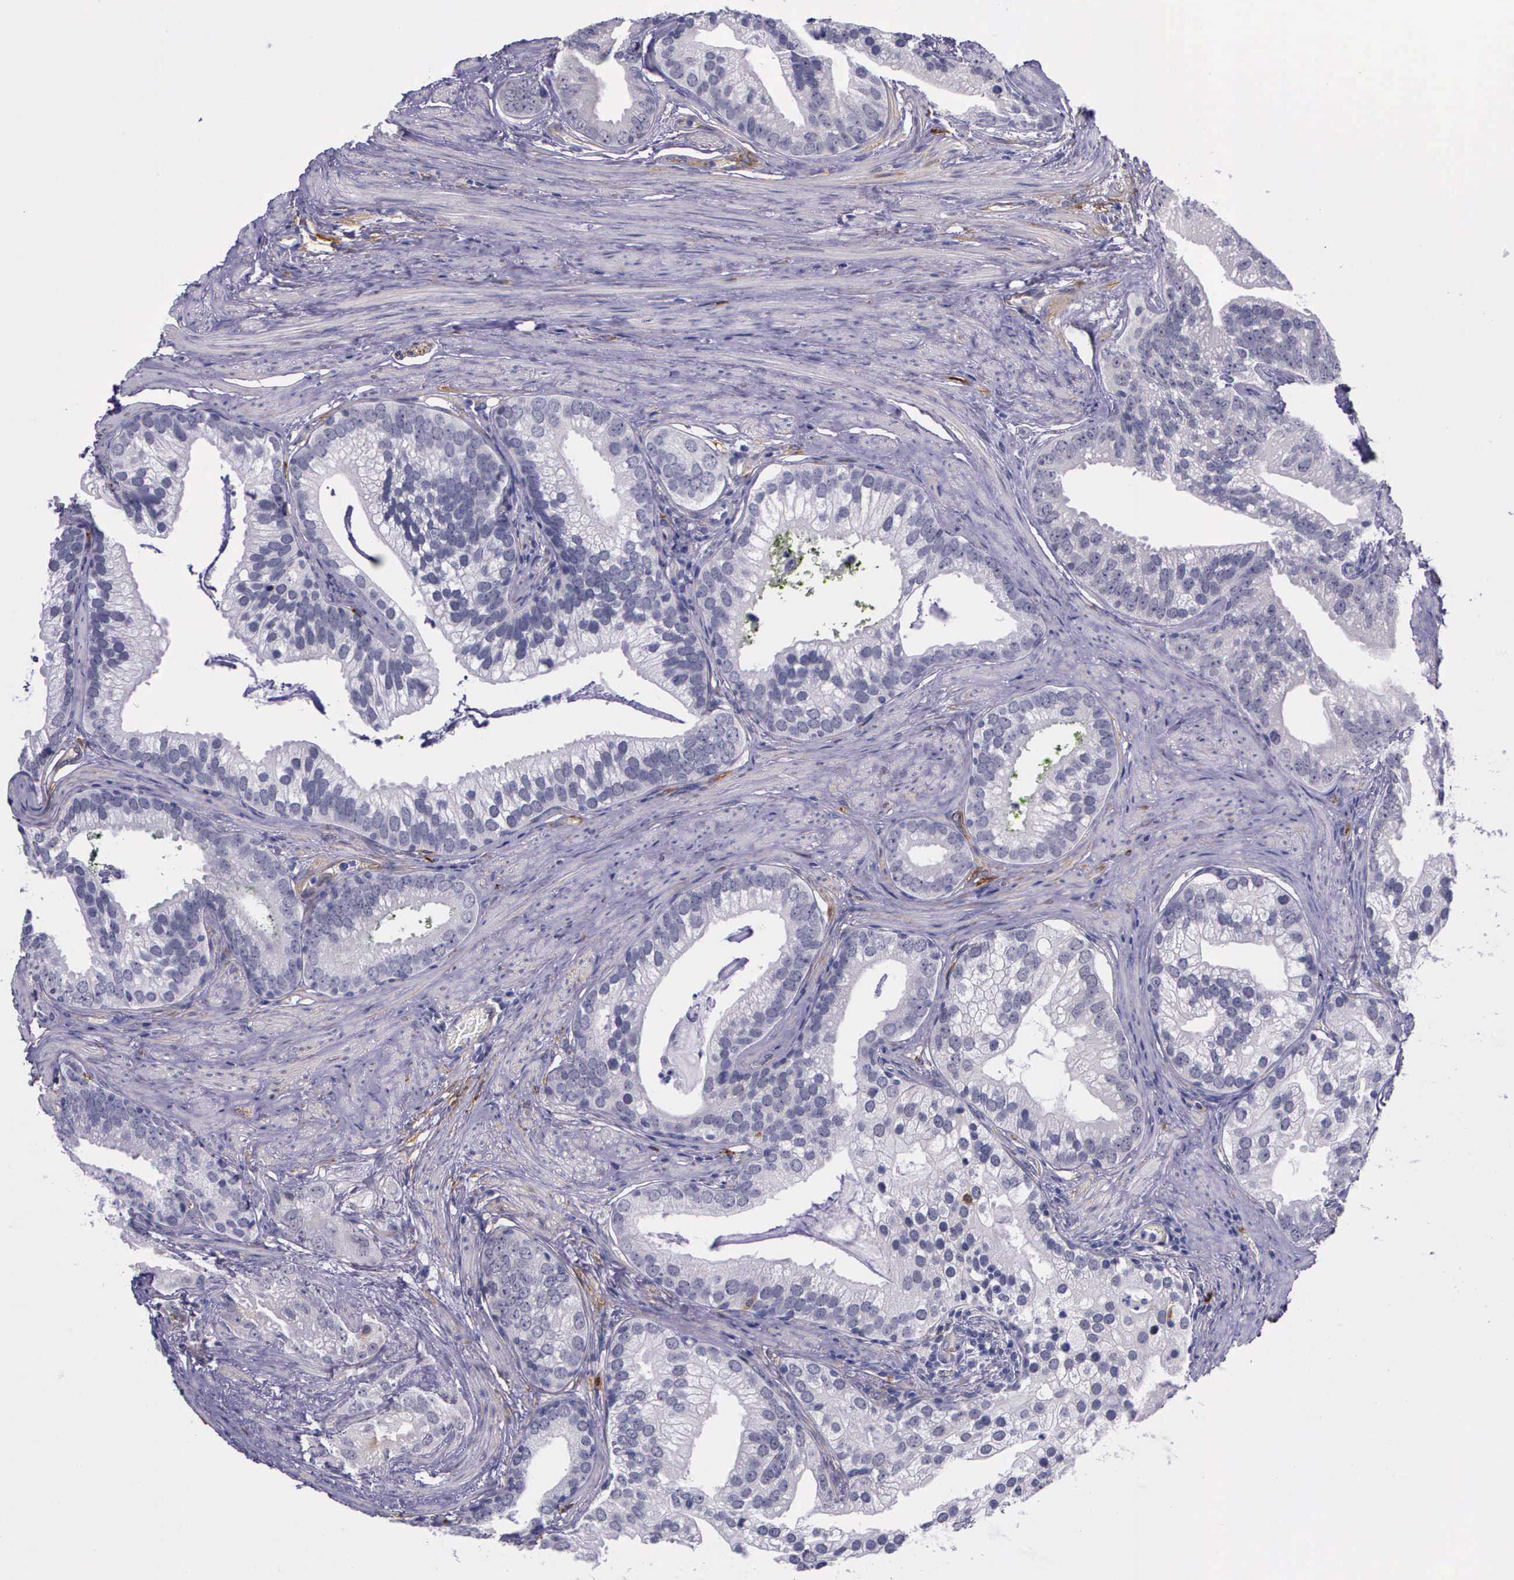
{"staining": {"intensity": "negative", "quantity": "none", "location": "none"}, "tissue": "prostate cancer", "cell_type": "Tumor cells", "image_type": "cancer", "snomed": [{"axis": "morphology", "description": "Adenocarcinoma, Medium grade"}, {"axis": "topography", "description": "Prostate"}], "caption": "IHC photomicrograph of prostate cancer (adenocarcinoma (medium-grade)) stained for a protein (brown), which demonstrates no expression in tumor cells.", "gene": "AHNAK2", "patient": {"sex": "male", "age": 65}}